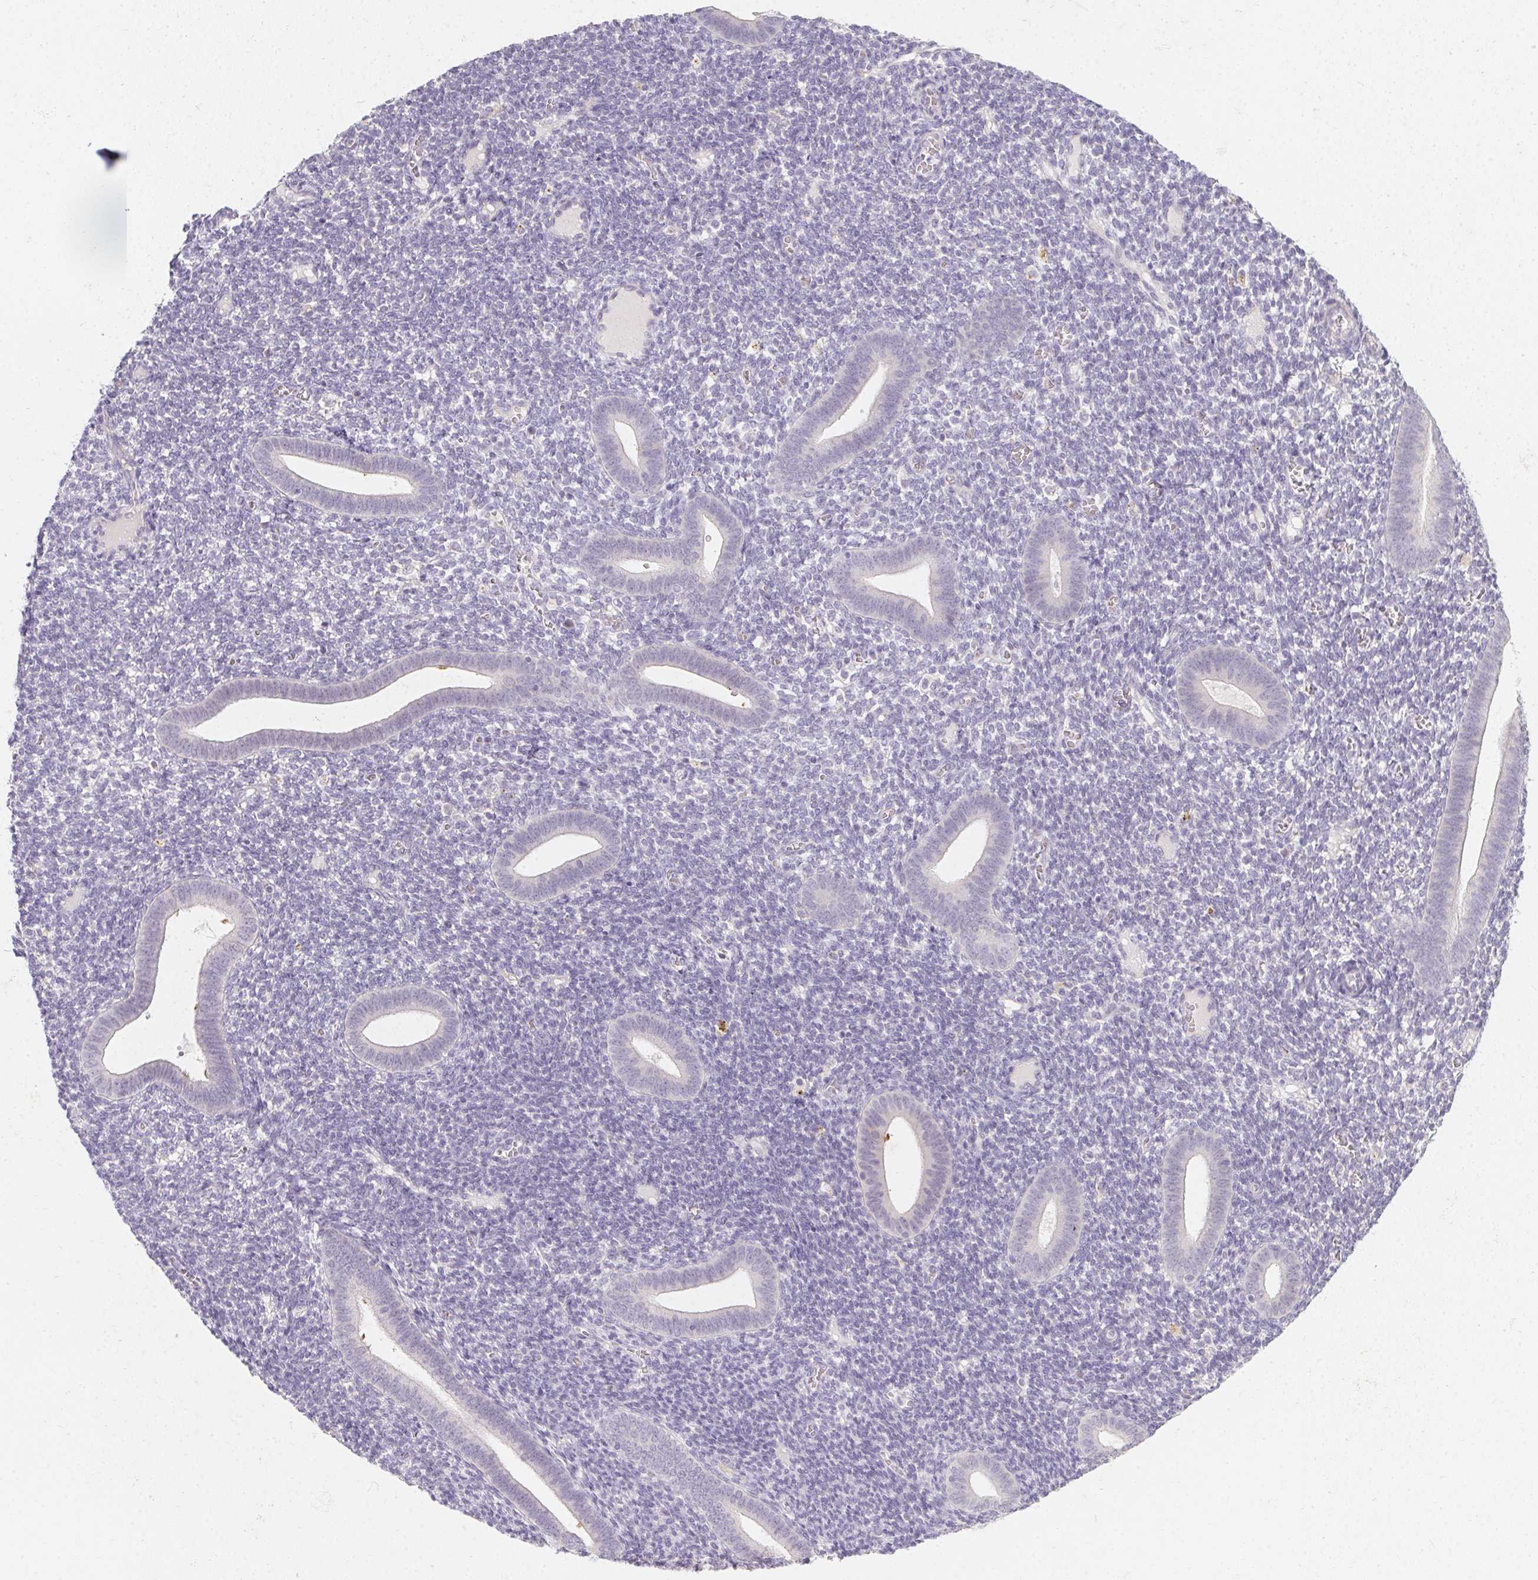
{"staining": {"intensity": "negative", "quantity": "none", "location": "none"}, "tissue": "endometrium", "cell_type": "Cells in endometrial stroma", "image_type": "normal", "snomed": [{"axis": "morphology", "description": "Normal tissue, NOS"}, {"axis": "topography", "description": "Endometrium"}], "caption": "The histopathology image shows no significant expression in cells in endometrial stroma of endometrium.", "gene": "ZBBX", "patient": {"sex": "female", "age": 25}}